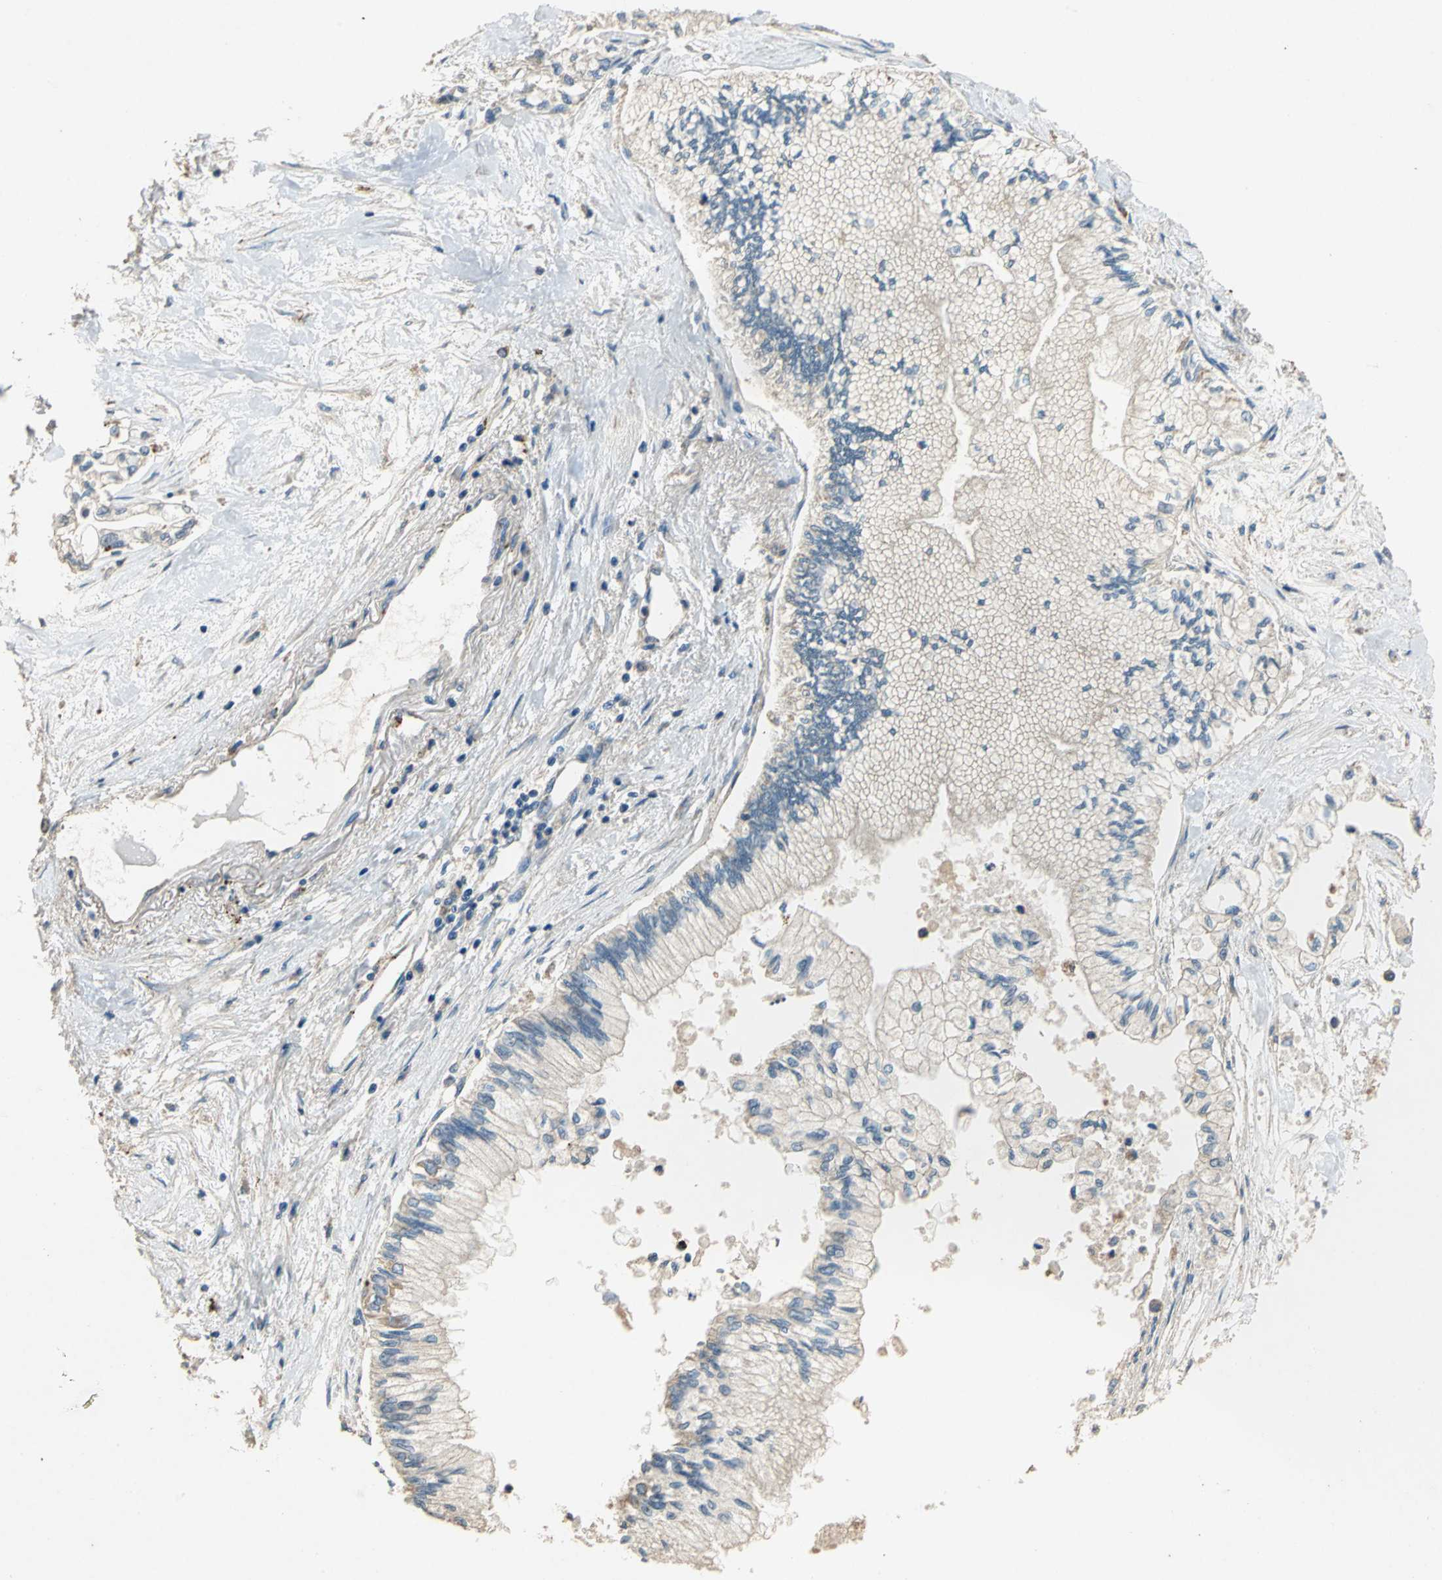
{"staining": {"intensity": "weak", "quantity": ">75%", "location": "cytoplasmic/membranous"}, "tissue": "pancreatic cancer", "cell_type": "Tumor cells", "image_type": "cancer", "snomed": [{"axis": "morphology", "description": "Adenocarcinoma, NOS"}, {"axis": "topography", "description": "Pancreas"}], "caption": "Weak cytoplasmic/membranous positivity for a protein is seen in about >75% of tumor cells of pancreatic adenocarcinoma using IHC.", "gene": "ADAMTS5", "patient": {"sex": "male", "age": 79}}